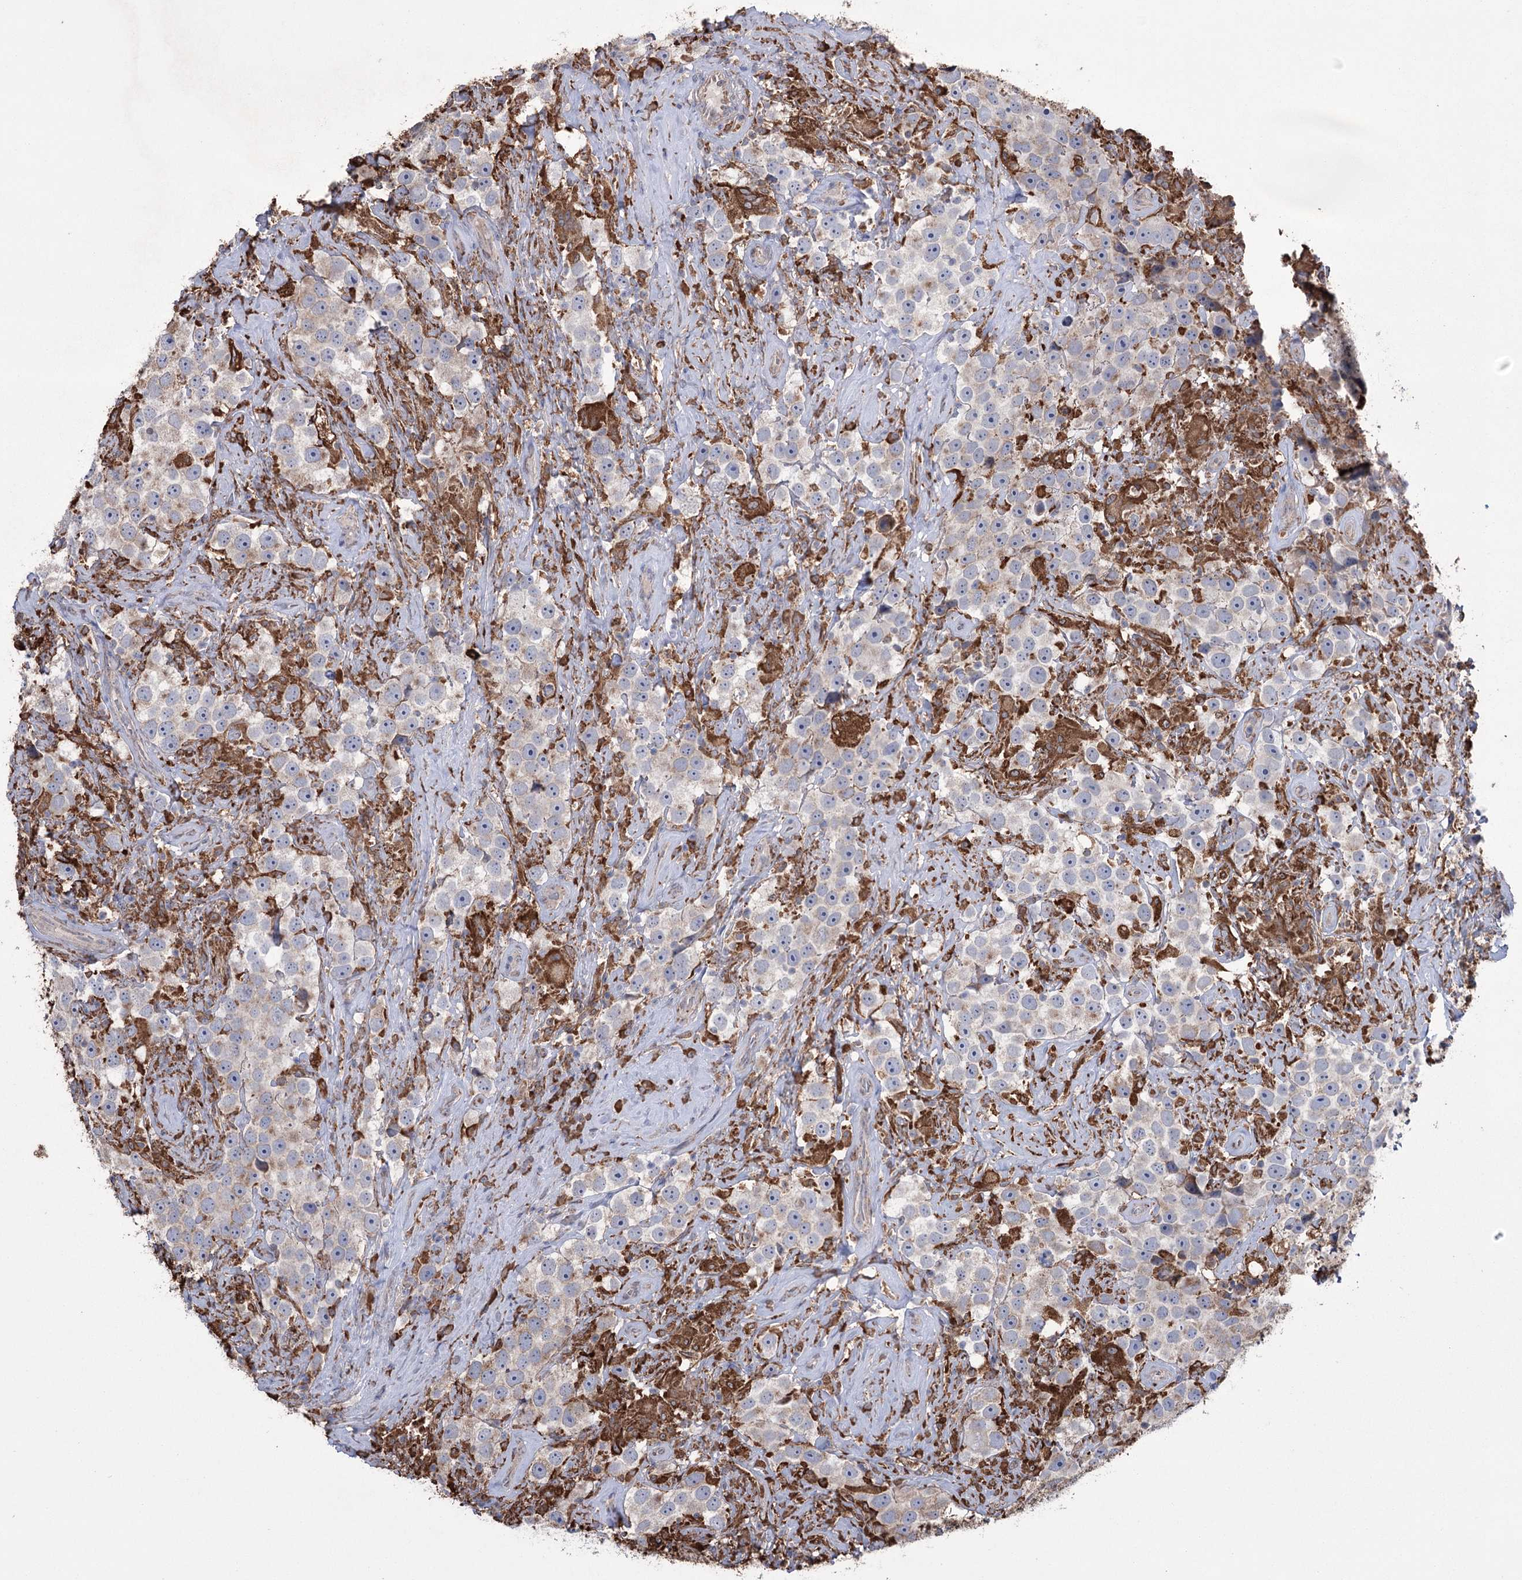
{"staining": {"intensity": "weak", "quantity": "25%-75%", "location": "cytoplasmic/membranous"}, "tissue": "testis cancer", "cell_type": "Tumor cells", "image_type": "cancer", "snomed": [{"axis": "morphology", "description": "Seminoma, NOS"}, {"axis": "topography", "description": "Testis"}], "caption": "A micrograph of seminoma (testis) stained for a protein reveals weak cytoplasmic/membranous brown staining in tumor cells. (brown staining indicates protein expression, while blue staining denotes nuclei).", "gene": "TRIM71", "patient": {"sex": "male", "age": 49}}